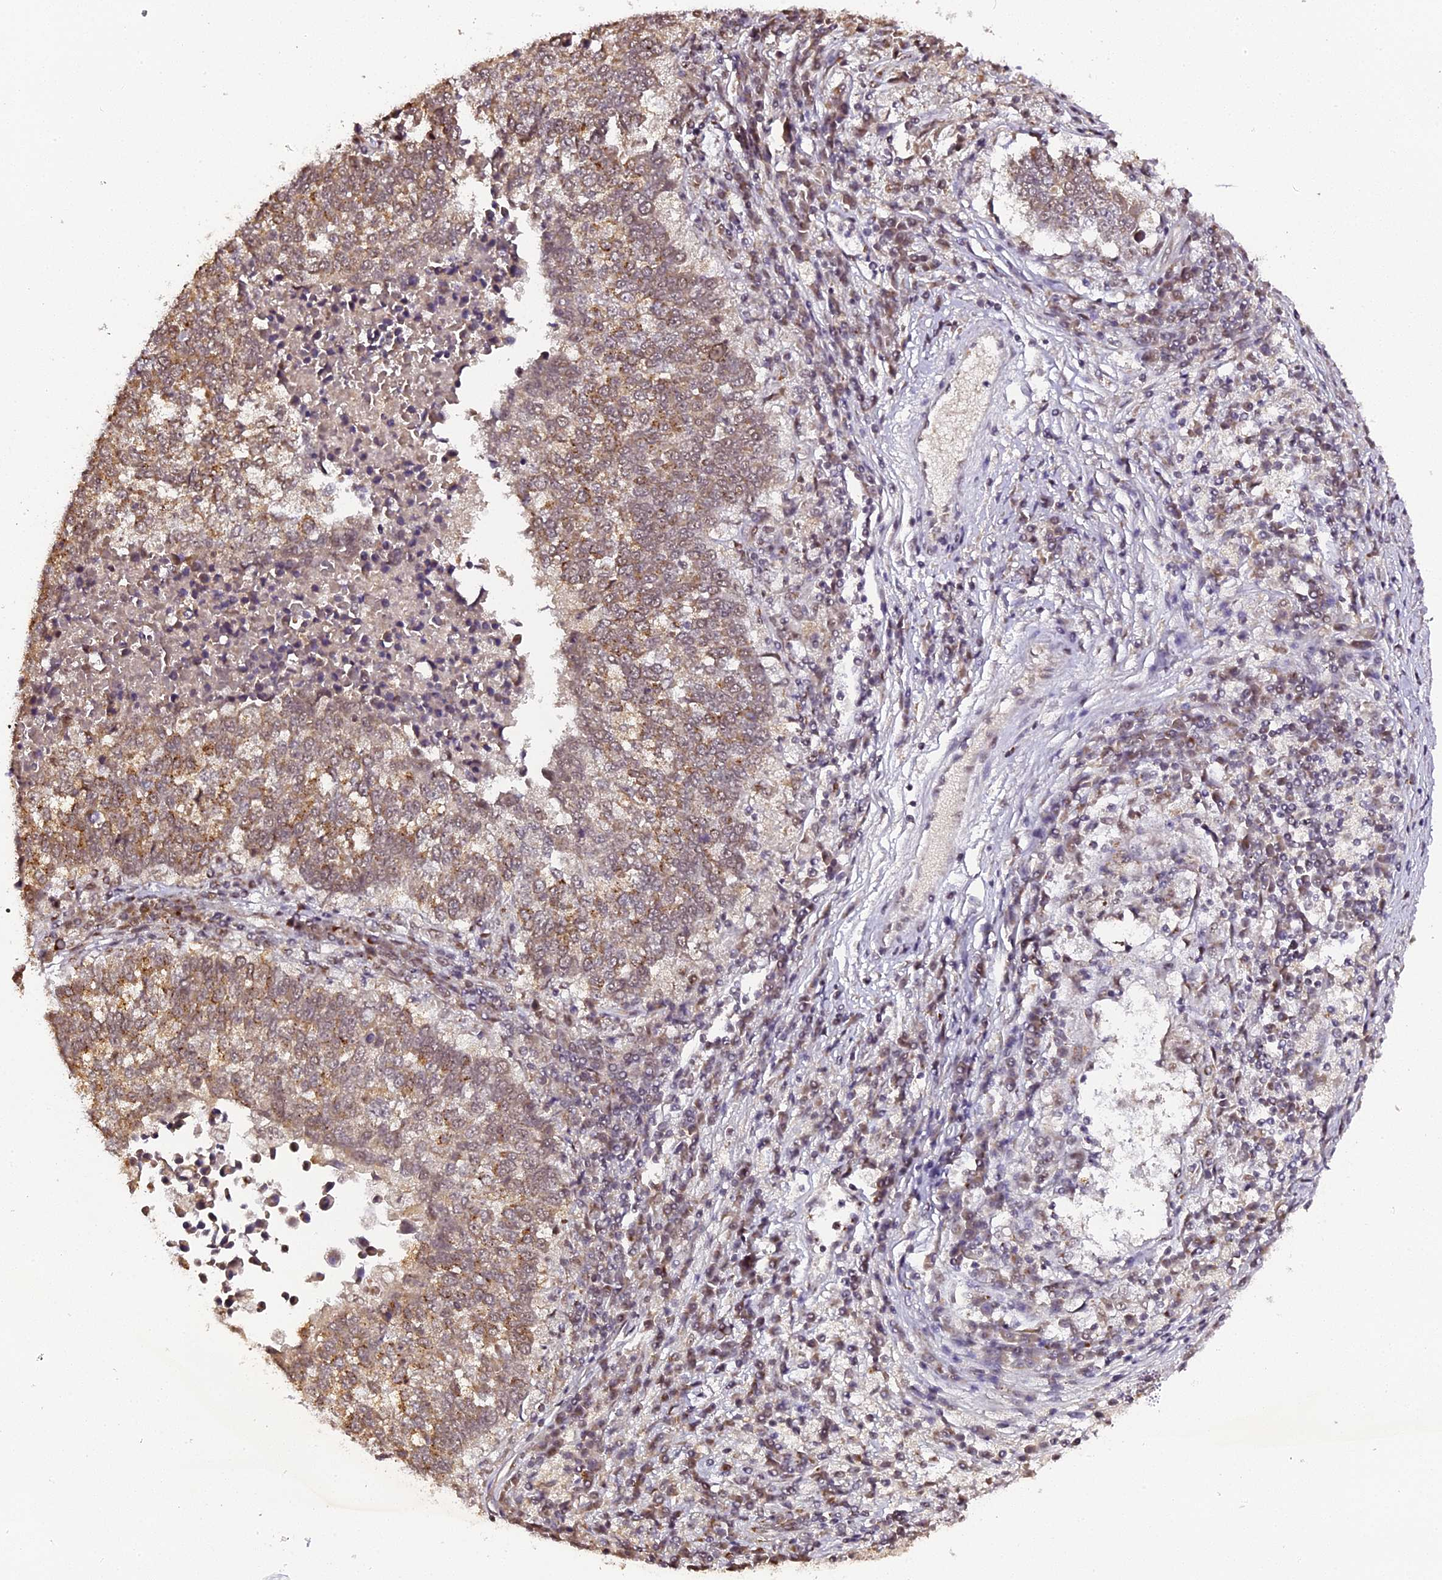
{"staining": {"intensity": "moderate", "quantity": "25%-75%", "location": "cytoplasmic/membranous"}, "tissue": "lung cancer", "cell_type": "Tumor cells", "image_type": "cancer", "snomed": [{"axis": "morphology", "description": "Squamous cell carcinoma, NOS"}, {"axis": "topography", "description": "Lung"}], "caption": "A brown stain shows moderate cytoplasmic/membranous positivity of a protein in squamous cell carcinoma (lung) tumor cells.", "gene": "NCBP1", "patient": {"sex": "male", "age": 73}}